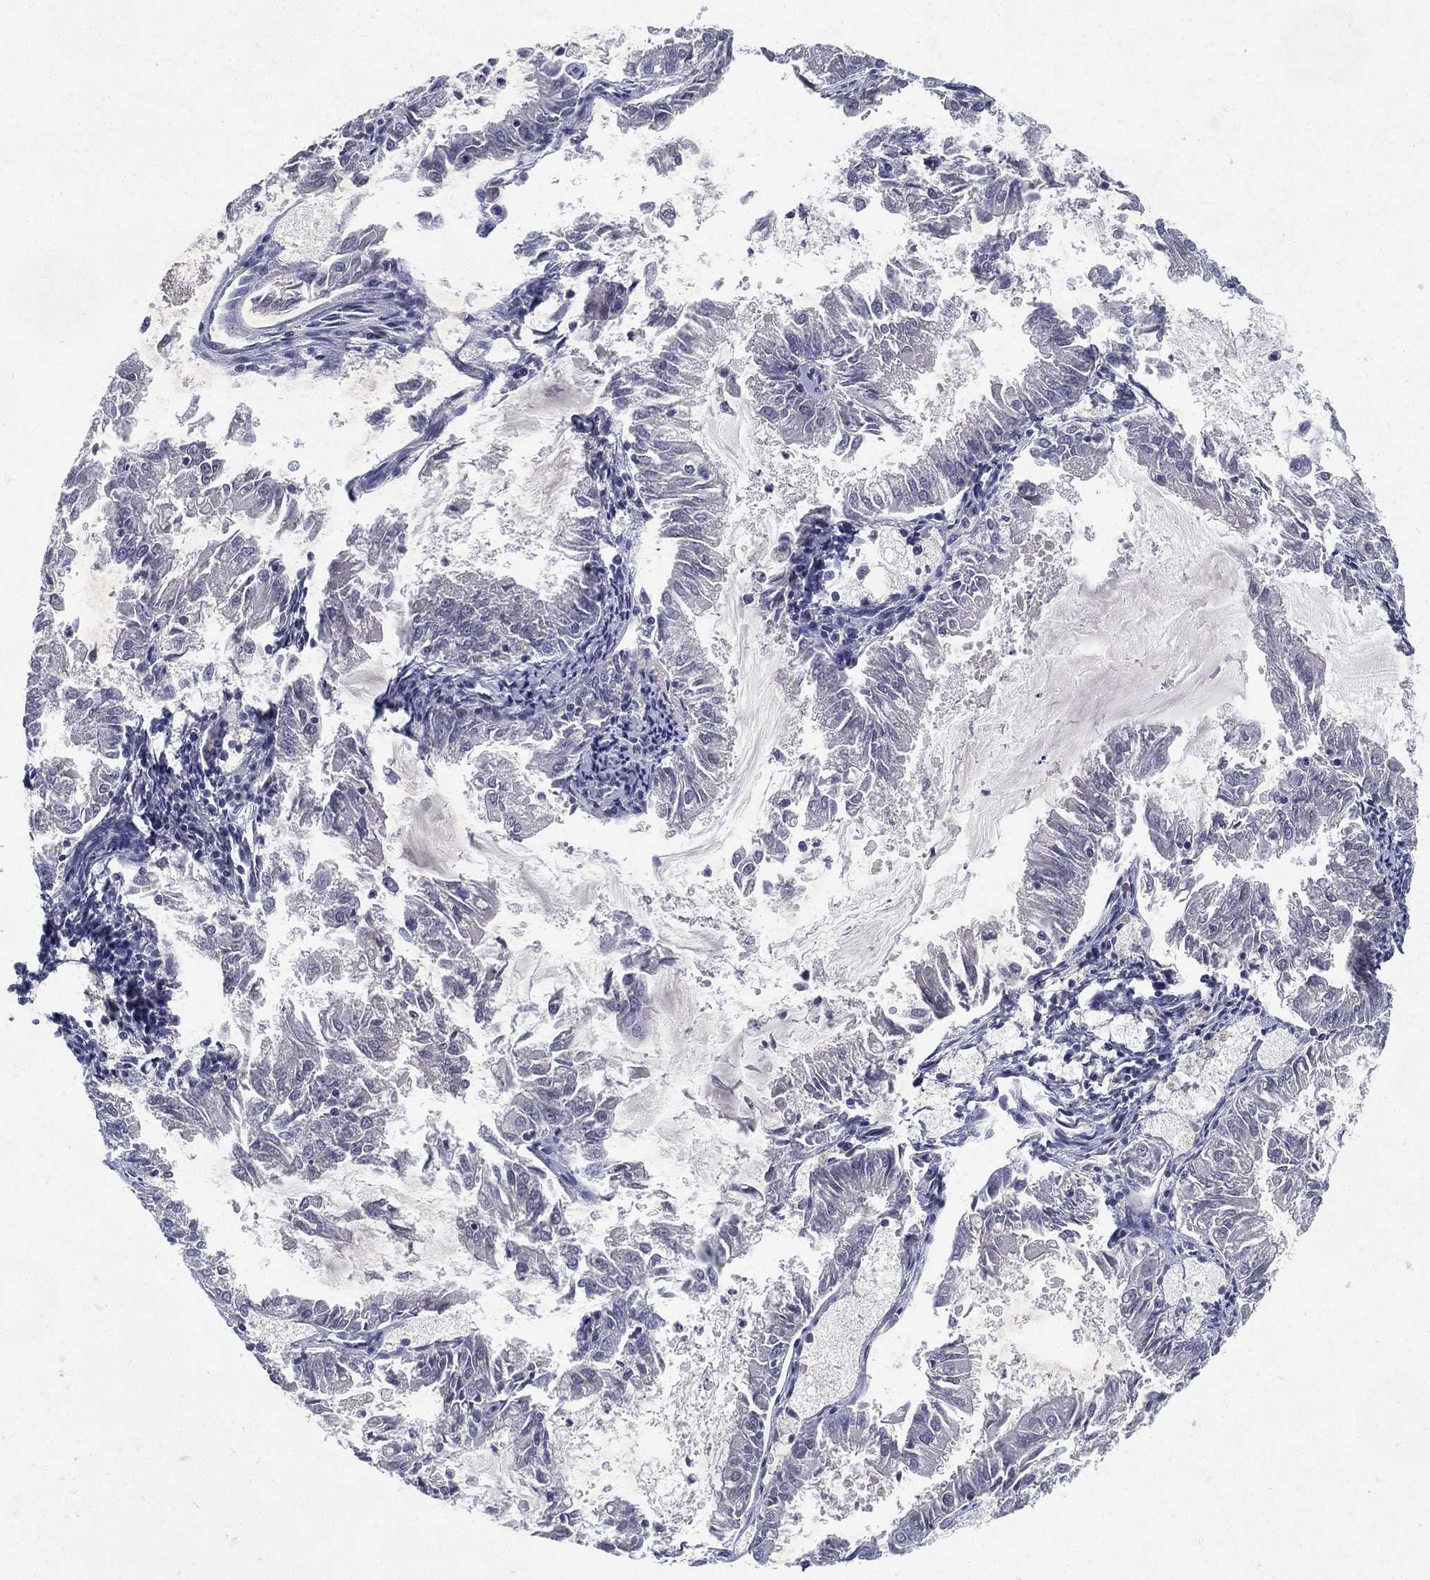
{"staining": {"intensity": "negative", "quantity": "none", "location": "none"}, "tissue": "endometrial cancer", "cell_type": "Tumor cells", "image_type": "cancer", "snomed": [{"axis": "morphology", "description": "Adenocarcinoma, NOS"}, {"axis": "topography", "description": "Endometrium"}], "caption": "High magnification brightfield microscopy of endometrial adenocarcinoma stained with DAB (3,3'-diaminobenzidine) (brown) and counterstained with hematoxylin (blue): tumor cells show no significant staining.", "gene": "RGS13", "patient": {"sex": "female", "age": 57}}